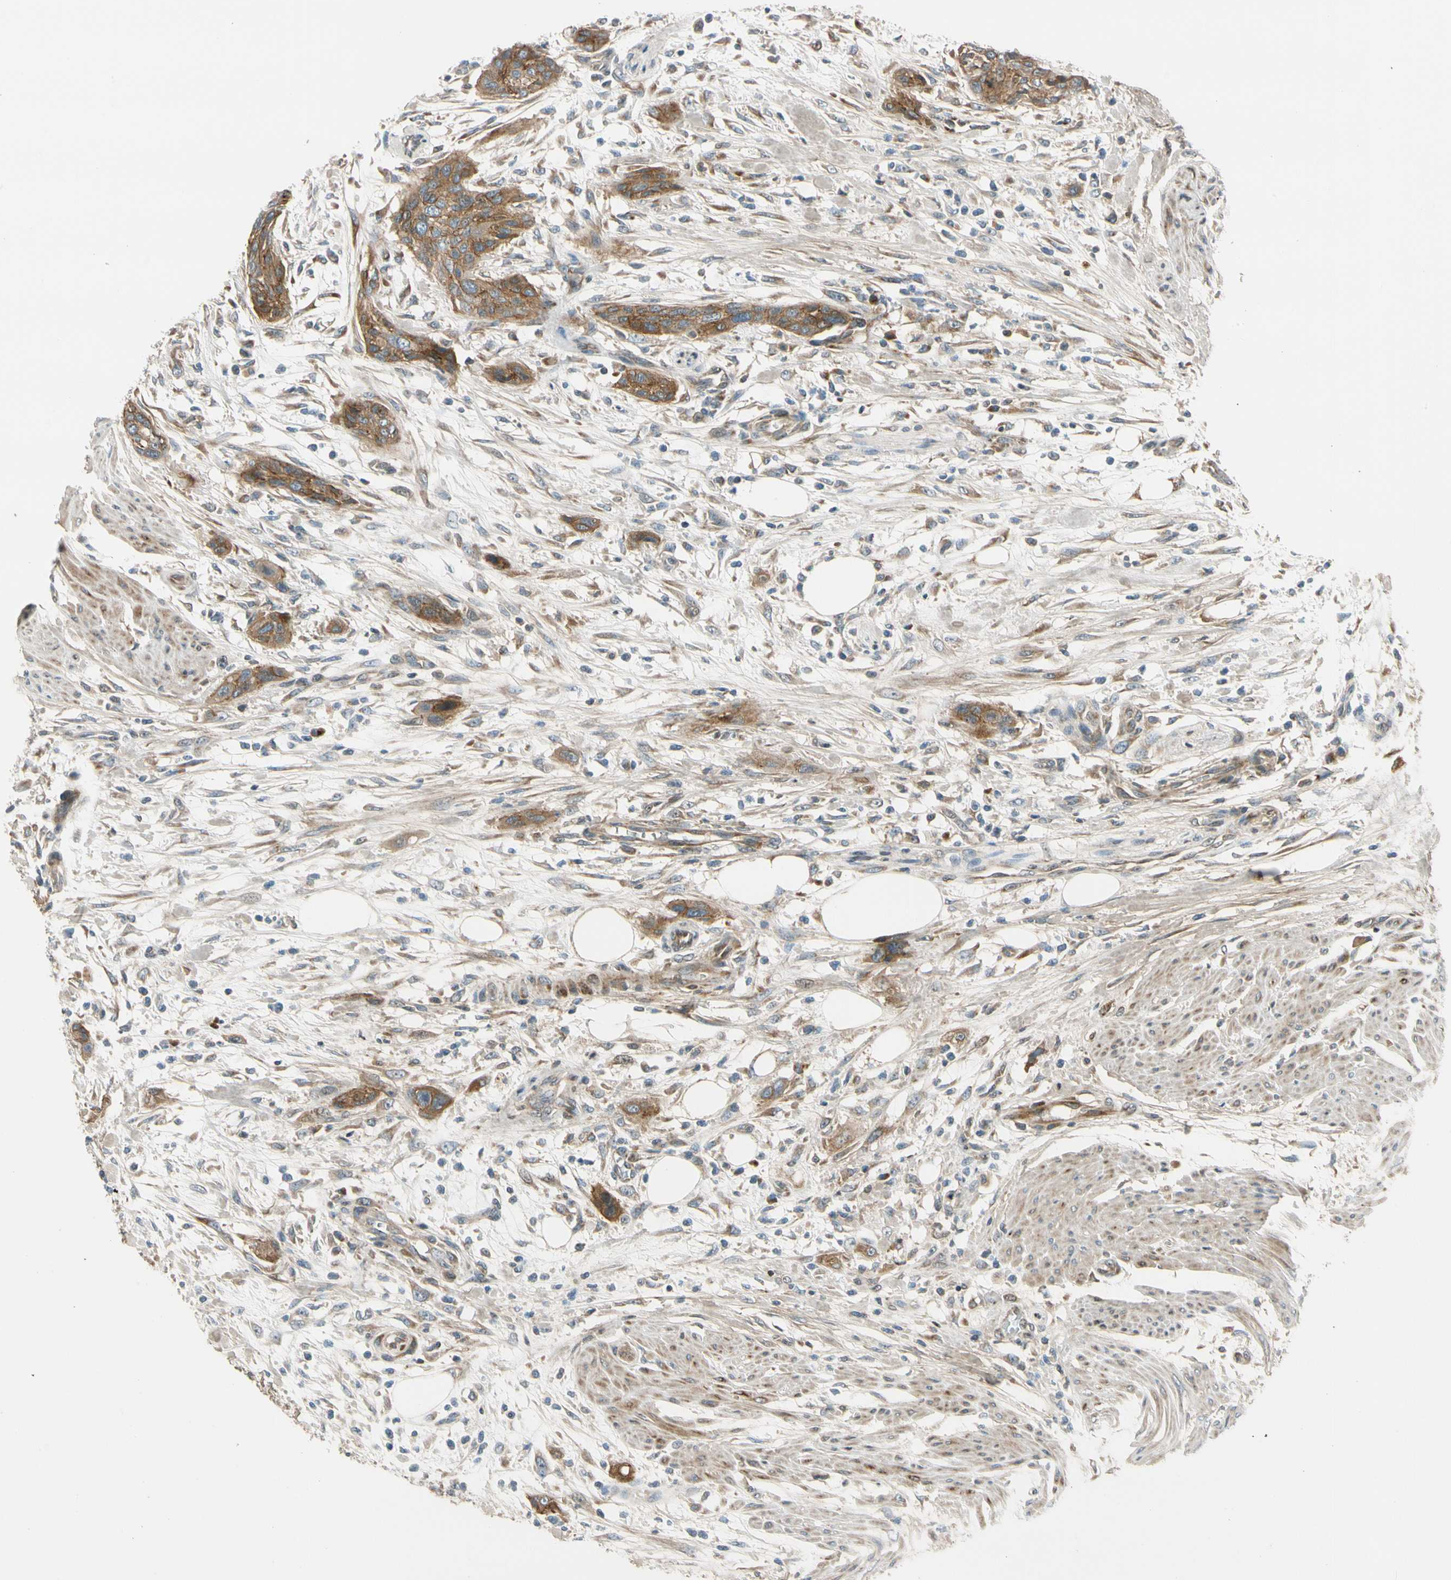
{"staining": {"intensity": "moderate", "quantity": ">75%", "location": "cytoplasmic/membranous"}, "tissue": "urothelial cancer", "cell_type": "Tumor cells", "image_type": "cancer", "snomed": [{"axis": "morphology", "description": "Urothelial carcinoma, High grade"}, {"axis": "topography", "description": "Urinary bladder"}], "caption": "Brown immunohistochemical staining in human urothelial cancer demonstrates moderate cytoplasmic/membranous positivity in about >75% of tumor cells.", "gene": "MST1R", "patient": {"sex": "male", "age": 35}}